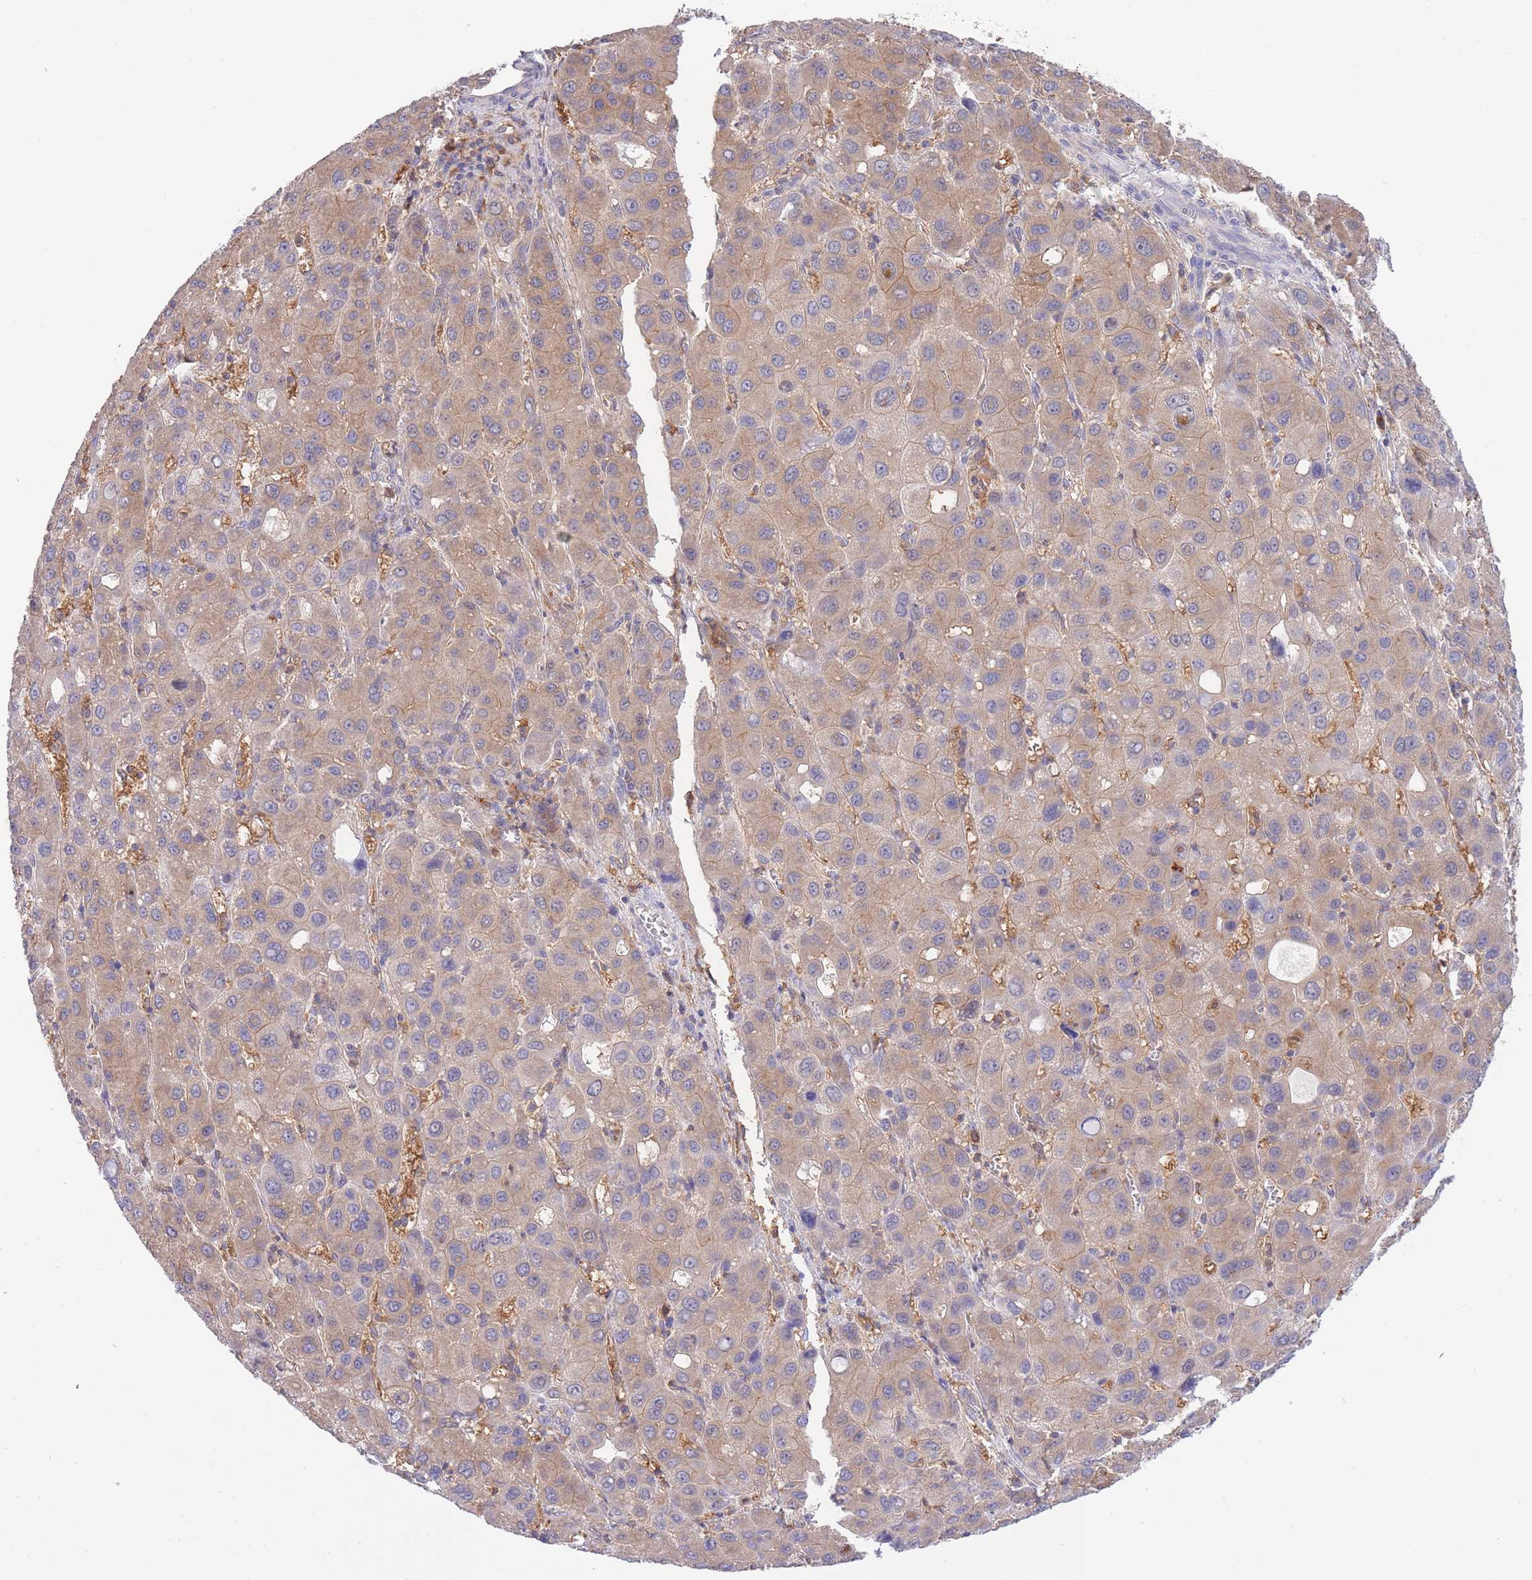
{"staining": {"intensity": "moderate", "quantity": ">75%", "location": "cytoplasmic/membranous"}, "tissue": "liver cancer", "cell_type": "Tumor cells", "image_type": "cancer", "snomed": [{"axis": "morphology", "description": "Carcinoma, Hepatocellular, NOS"}, {"axis": "topography", "description": "Liver"}], "caption": "Brown immunohistochemical staining in human liver hepatocellular carcinoma demonstrates moderate cytoplasmic/membranous positivity in about >75% of tumor cells. Immunohistochemistry (ihc) stains the protein of interest in brown and the nuclei are stained blue.", "gene": "NAMPT", "patient": {"sex": "male", "age": 55}}